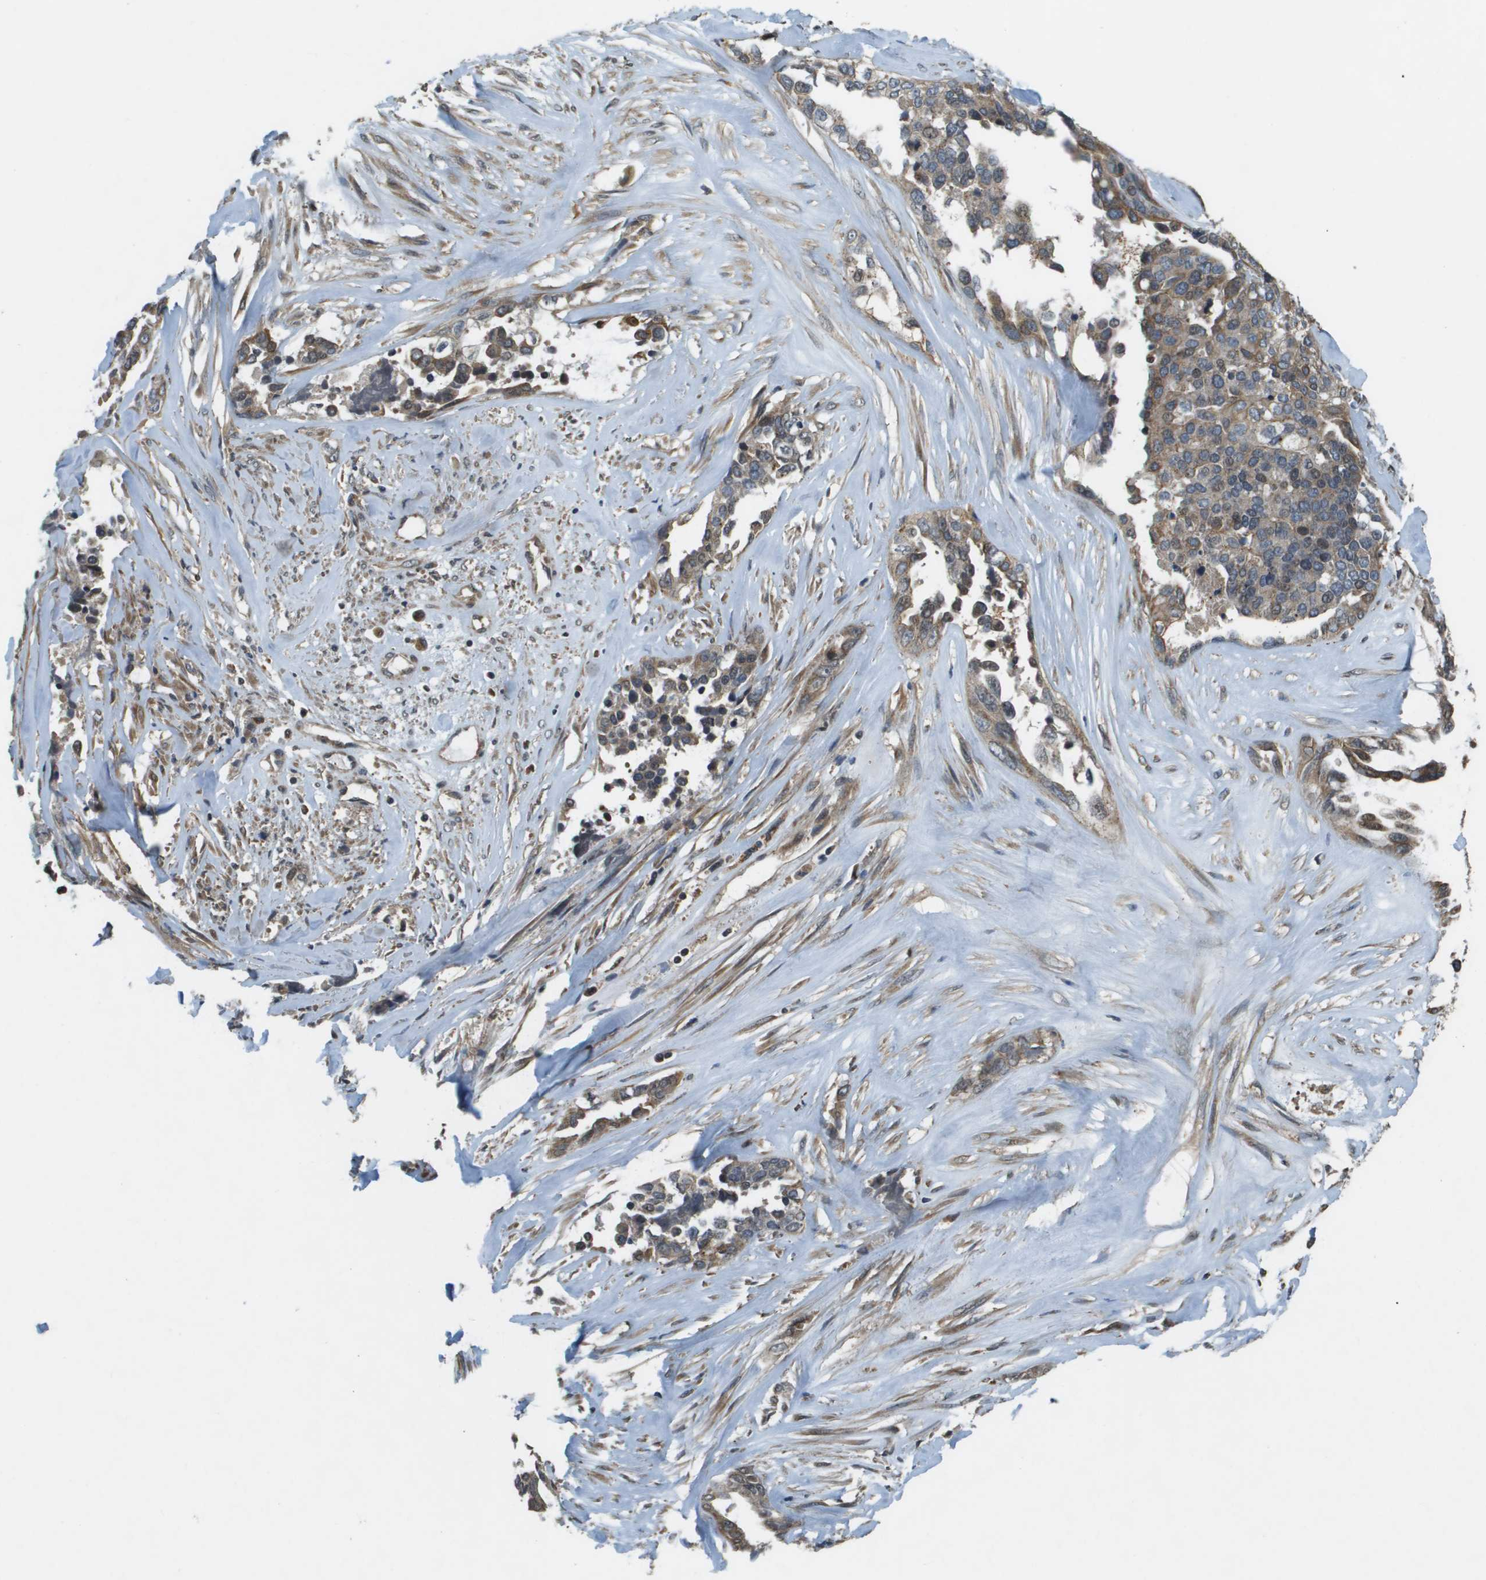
{"staining": {"intensity": "weak", "quantity": ">75%", "location": "cytoplasmic/membranous"}, "tissue": "ovarian cancer", "cell_type": "Tumor cells", "image_type": "cancer", "snomed": [{"axis": "morphology", "description": "Cystadenocarcinoma, serous, NOS"}, {"axis": "topography", "description": "Ovary"}], "caption": "A high-resolution image shows immunohistochemistry (IHC) staining of ovarian cancer, which demonstrates weak cytoplasmic/membranous expression in about >75% of tumor cells. The protein is shown in brown color, while the nuclei are stained blue.", "gene": "CDKN2C", "patient": {"sex": "female", "age": 44}}